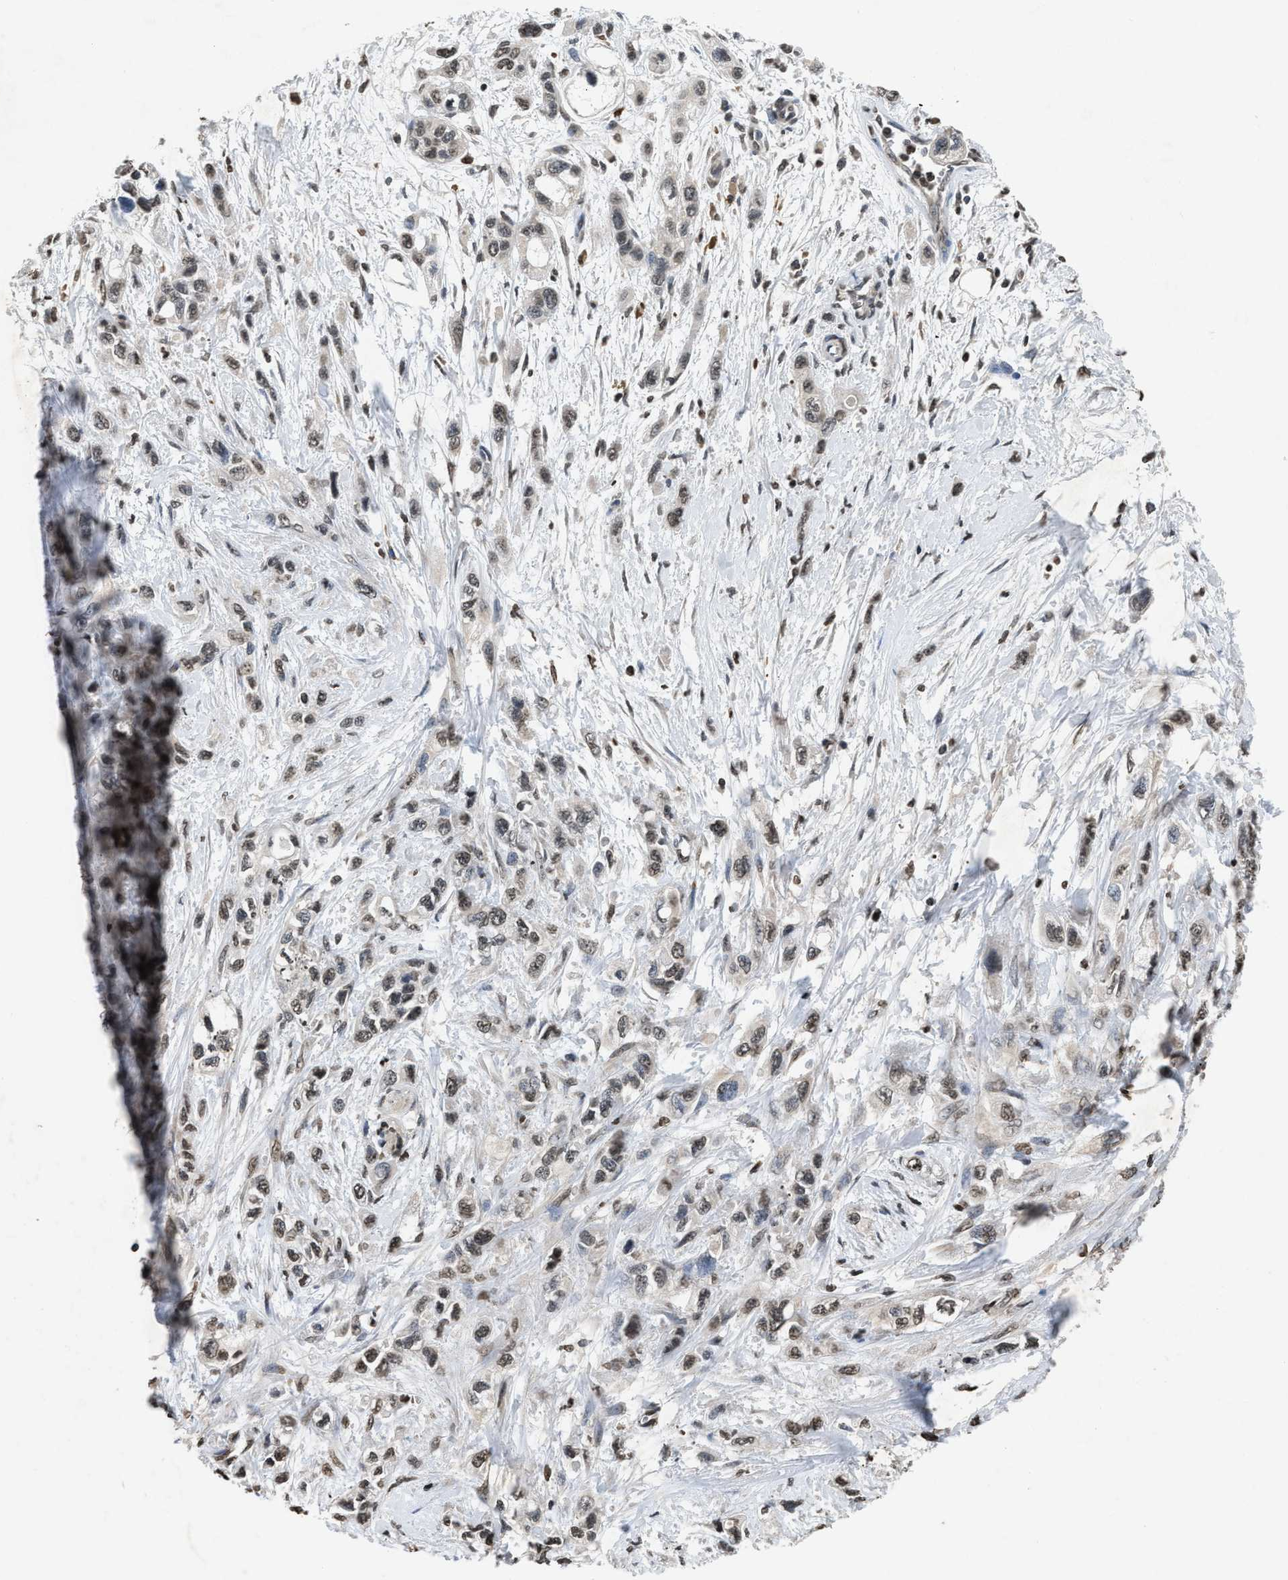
{"staining": {"intensity": "weak", "quantity": ">75%", "location": "nuclear"}, "tissue": "pancreatic cancer", "cell_type": "Tumor cells", "image_type": "cancer", "snomed": [{"axis": "morphology", "description": "Adenocarcinoma, NOS"}, {"axis": "topography", "description": "Pancreas"}], "caption": "Immunohistochemistry (IHC) of pancreatic cancer (adenocarcinoma) exhibits low levels of weak nuclear positivity in about >75% of tumor cells.", "gene": "DNASE1L3", "patient": {"sex": "male", "age": 74}}